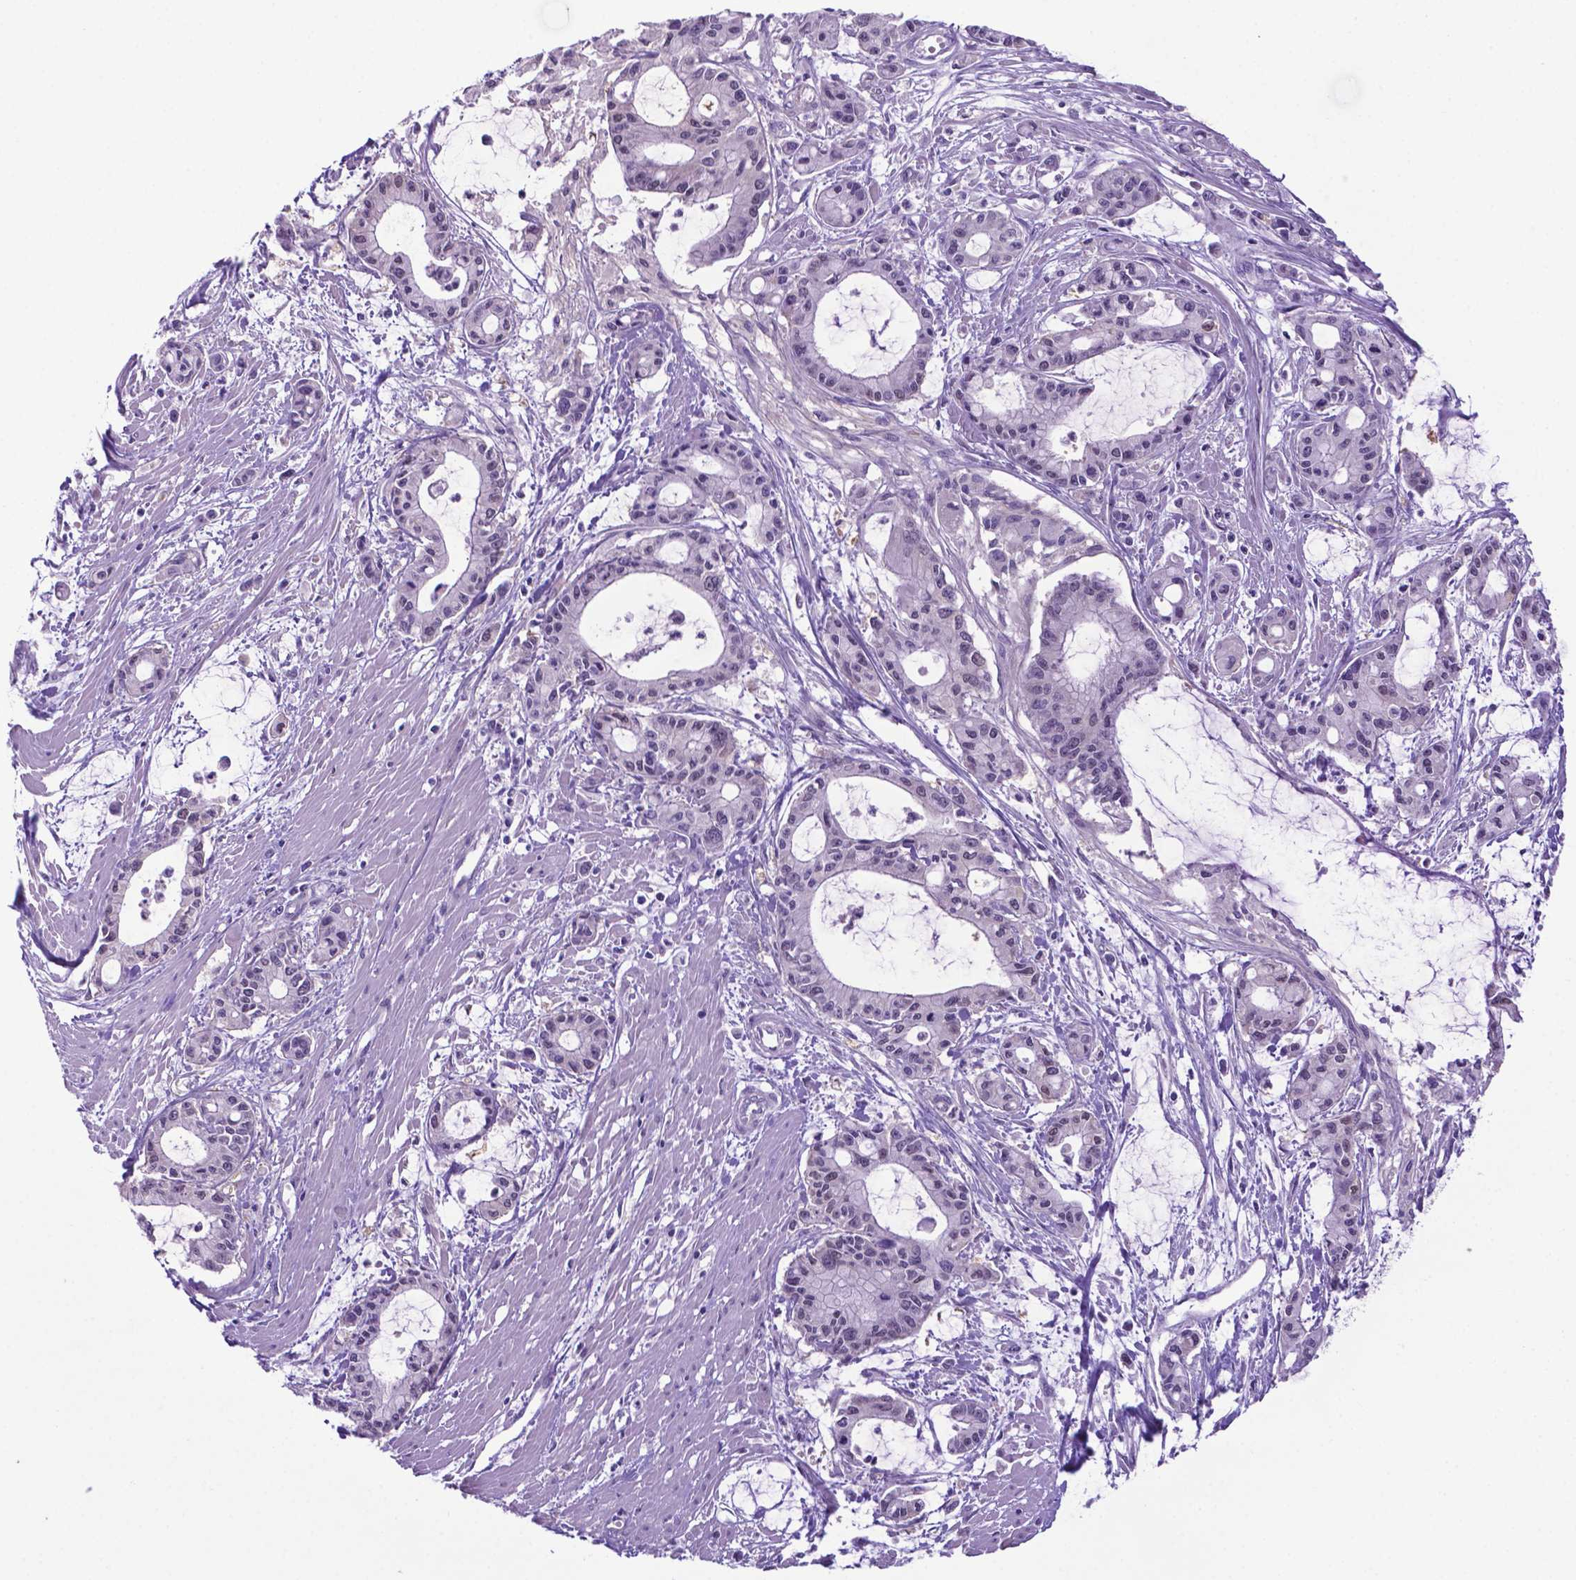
{"staining": {"intensity": "negative", "quantity": "none", "location": "none"}, "tissue": "pancreatic cancer", "cell_type": "Tumor cells", "image_type": "cancer", "snomed": [{"axis": "morphology", "description": "Adenocarcinoma, NOS"}, {"axis": "topography", "description": "Pancreas"}], "caption": "Tumor cells are negative for brown protein staining in adenocarcinoma (pancreatic).", "gene": "ADRA2B", "patient": {"sex": "male", "age": 48}}